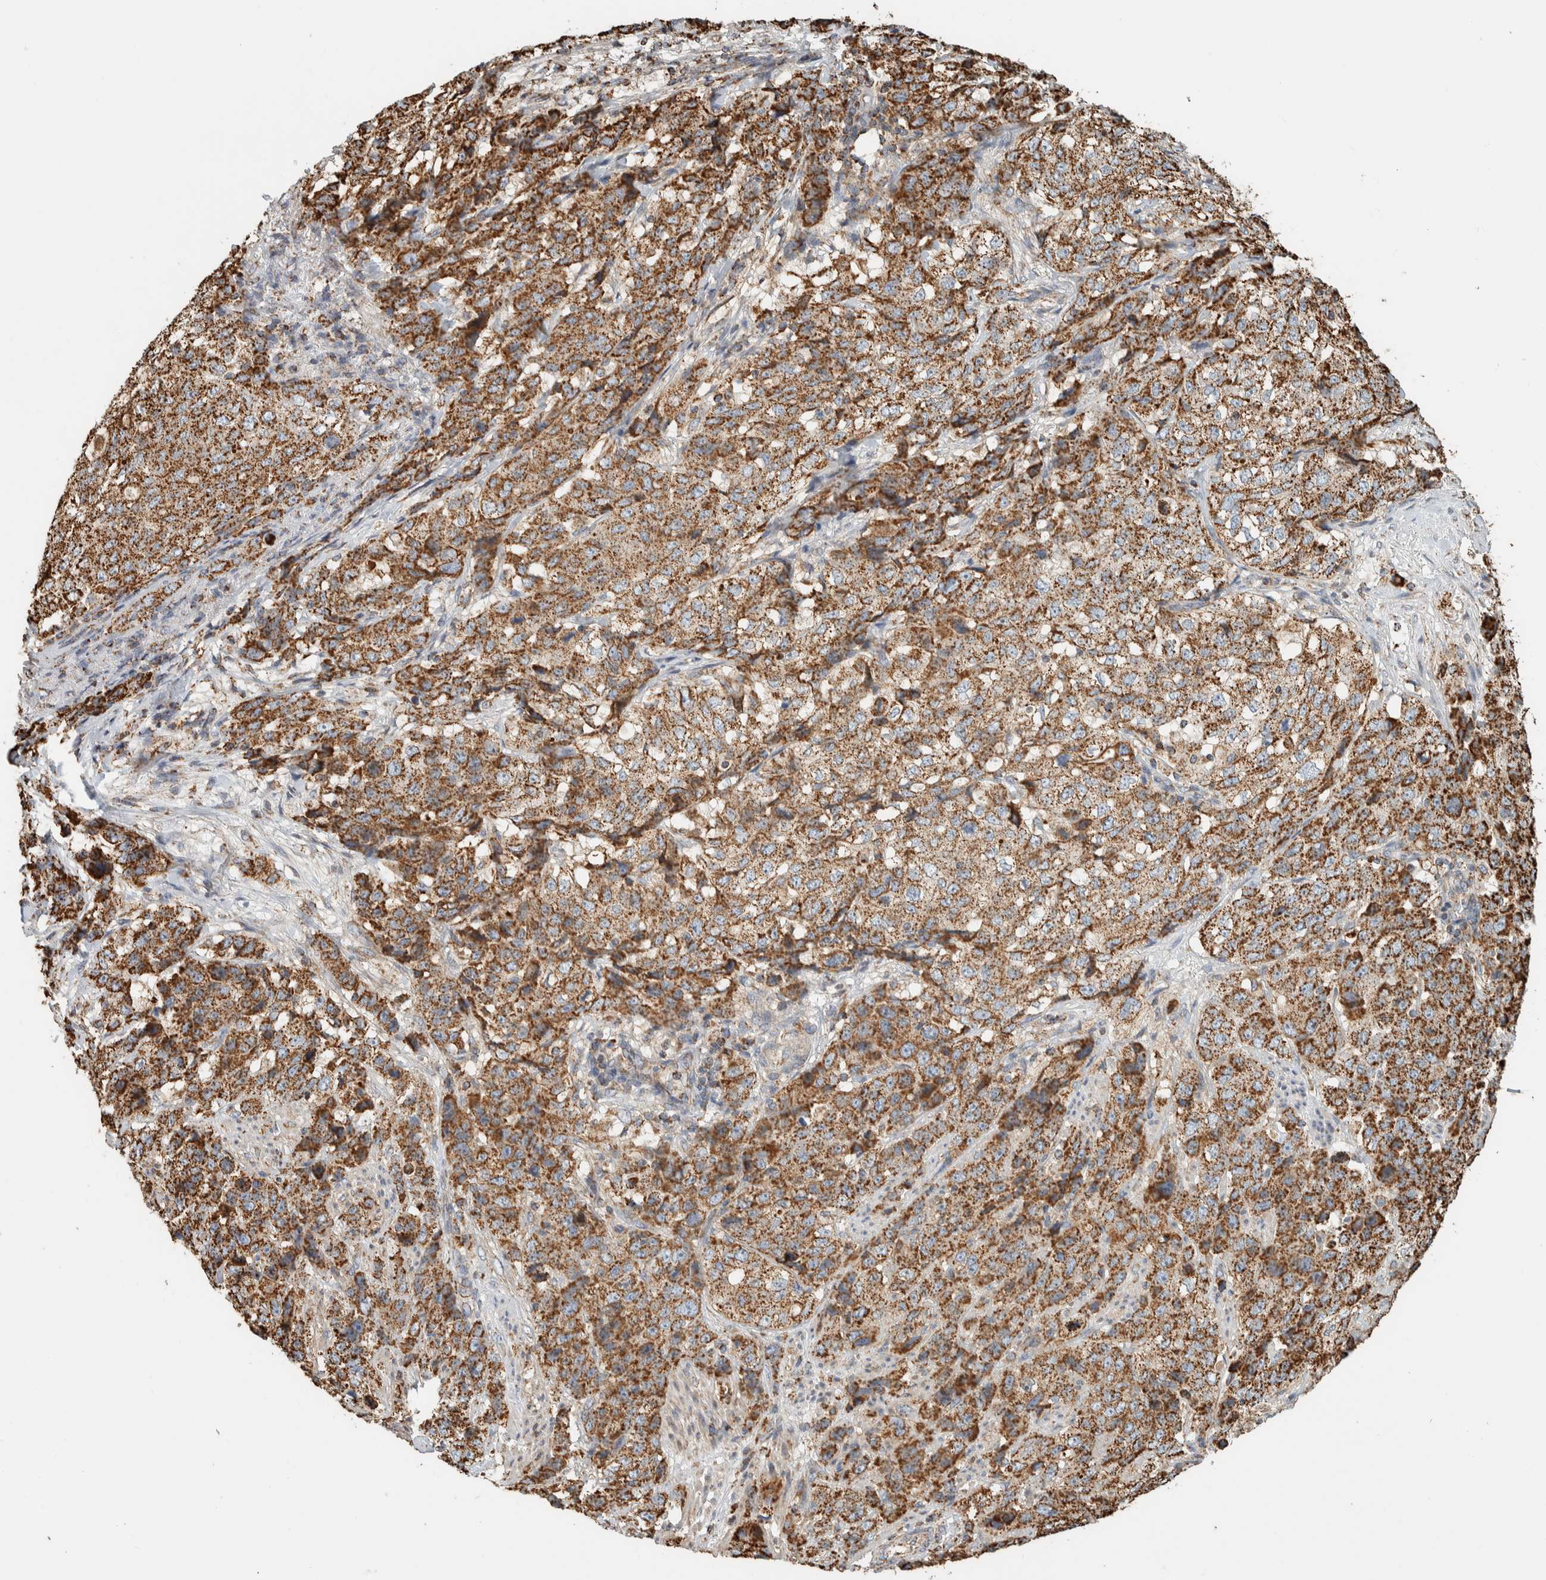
{"staining": {"intensity": "strong", "quantity": ">75%", "location": "cytoplasmic/membranous"}, "tissue": "stomach cancer", "cell_type": "Tumor cells", "image_type": "cancer", "snomed": [{"axis": "morphology", "description": "Adenocarcinoma, NOS"}, {"axis": "topography", "description": "Stomach"}], "caption": "About >75% of tumor cells in human adenocarcinoma (stomach) demonstrate strong cytoplasmic/membranous protein expression as visualized by brown immunohistochemical staining.", "gene": "ZNF454", "patient": {"sex": "male", "age": 48}}